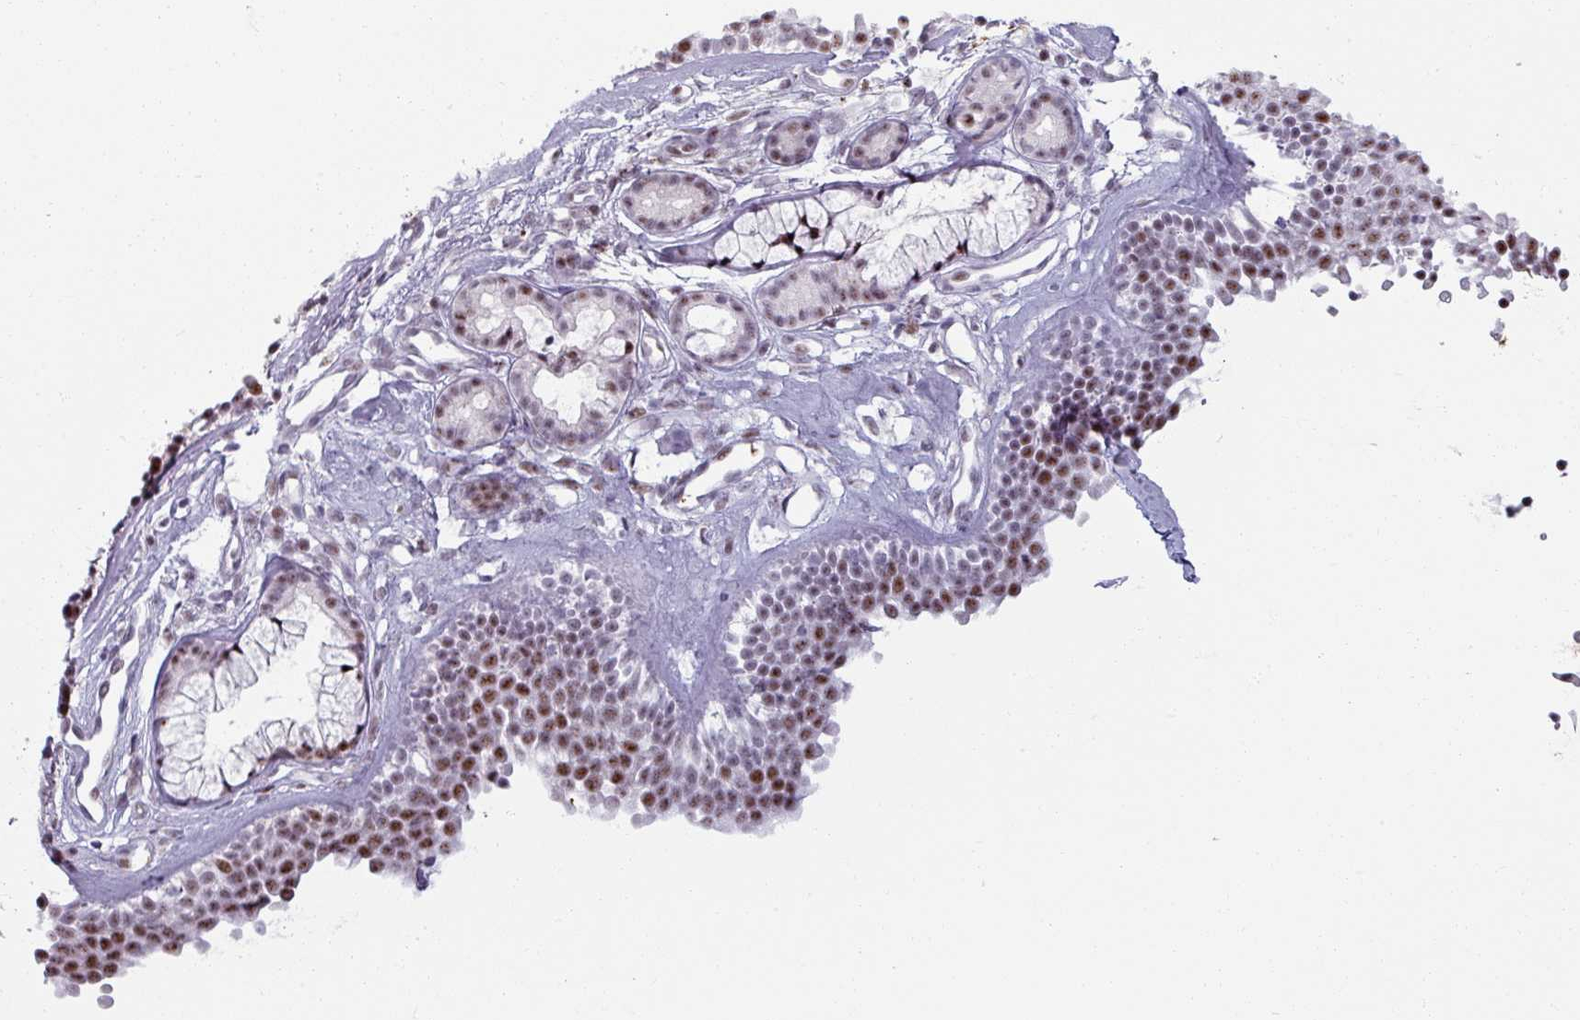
{"staining": {"intensity": "moderate", "quantity": ">75%", "location": "nuclear"}, "tissue": "nasopharynx", "cell_type": "Respiratory epithelial cells", "image_type": "normal", "snomed": [{"axis": "morphology", "description": "Normal tissue, NOS"}, {"axis": "topography", "description": "Nasopharynx"}], "caption": "Protein expression analysis of unremarkable human nasopharynx reveals moderate nuclear positivity in about >75% of respiratory epithelial cells.", "gene": "NCOR1", "patient": {"sex": "female", "age": 62}}